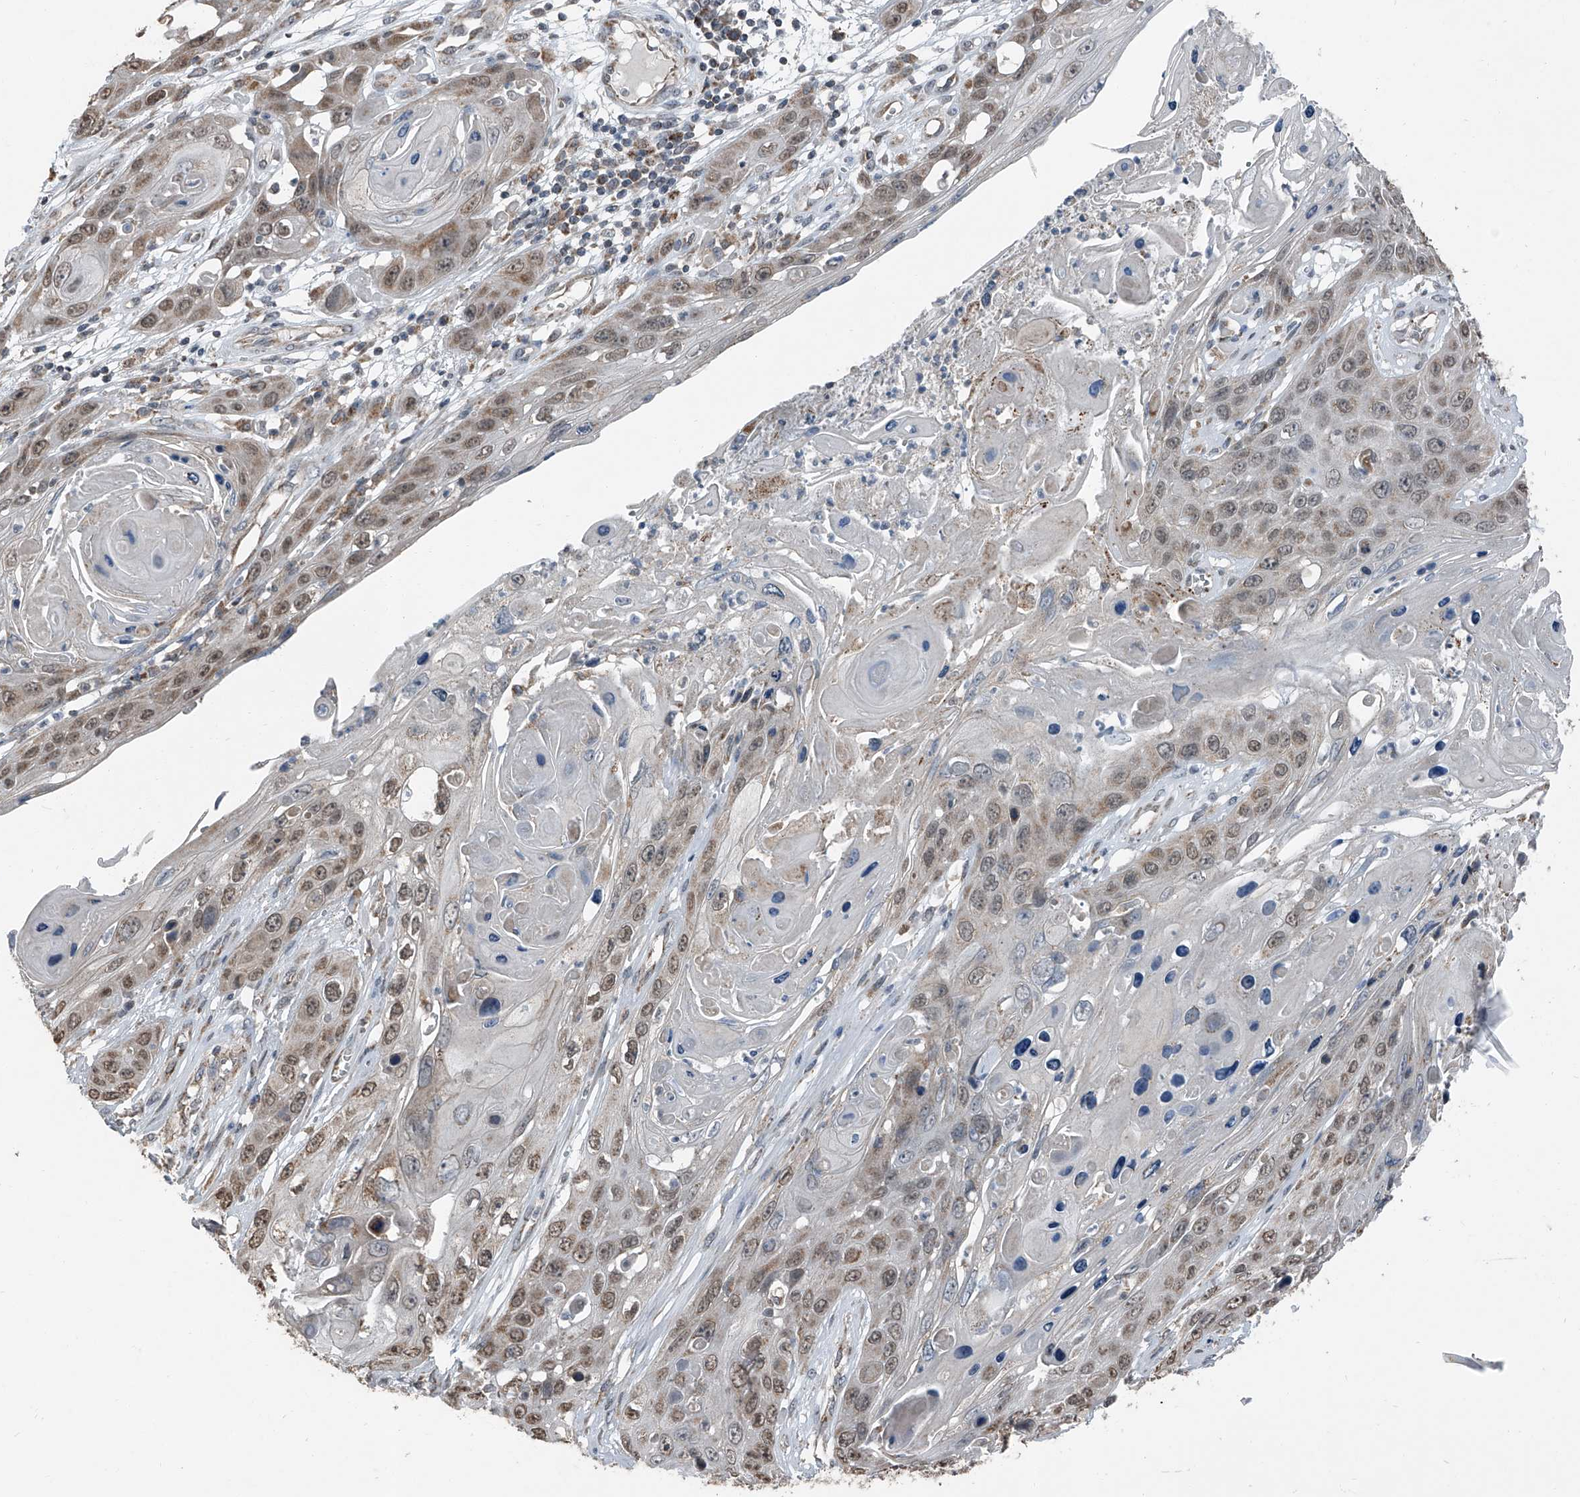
{"staining": {"intensity": "moderate", "quantity": "25%-75%", "location": "cytoplasmic/membranous,nuclear"}, "tissue": "skin cancer", "cell_type": "Tumor cells", "image_type": "cancer", "snomed": [{"axis": "morphology", "description": "Squamous cell carcinoma, NOS"}, {"axis": "topography", "description": "Skin"}], "caption": "Immunohistochemical staining of human skin cancer (squamous cell carcinoma) demonstrates moderate cytoplasmic/membranous and nuclear protein staining in about 25%-75% of tumor cells.", "gene": "CHRNA7", "patient": {"sex": "male", "age": 55}}